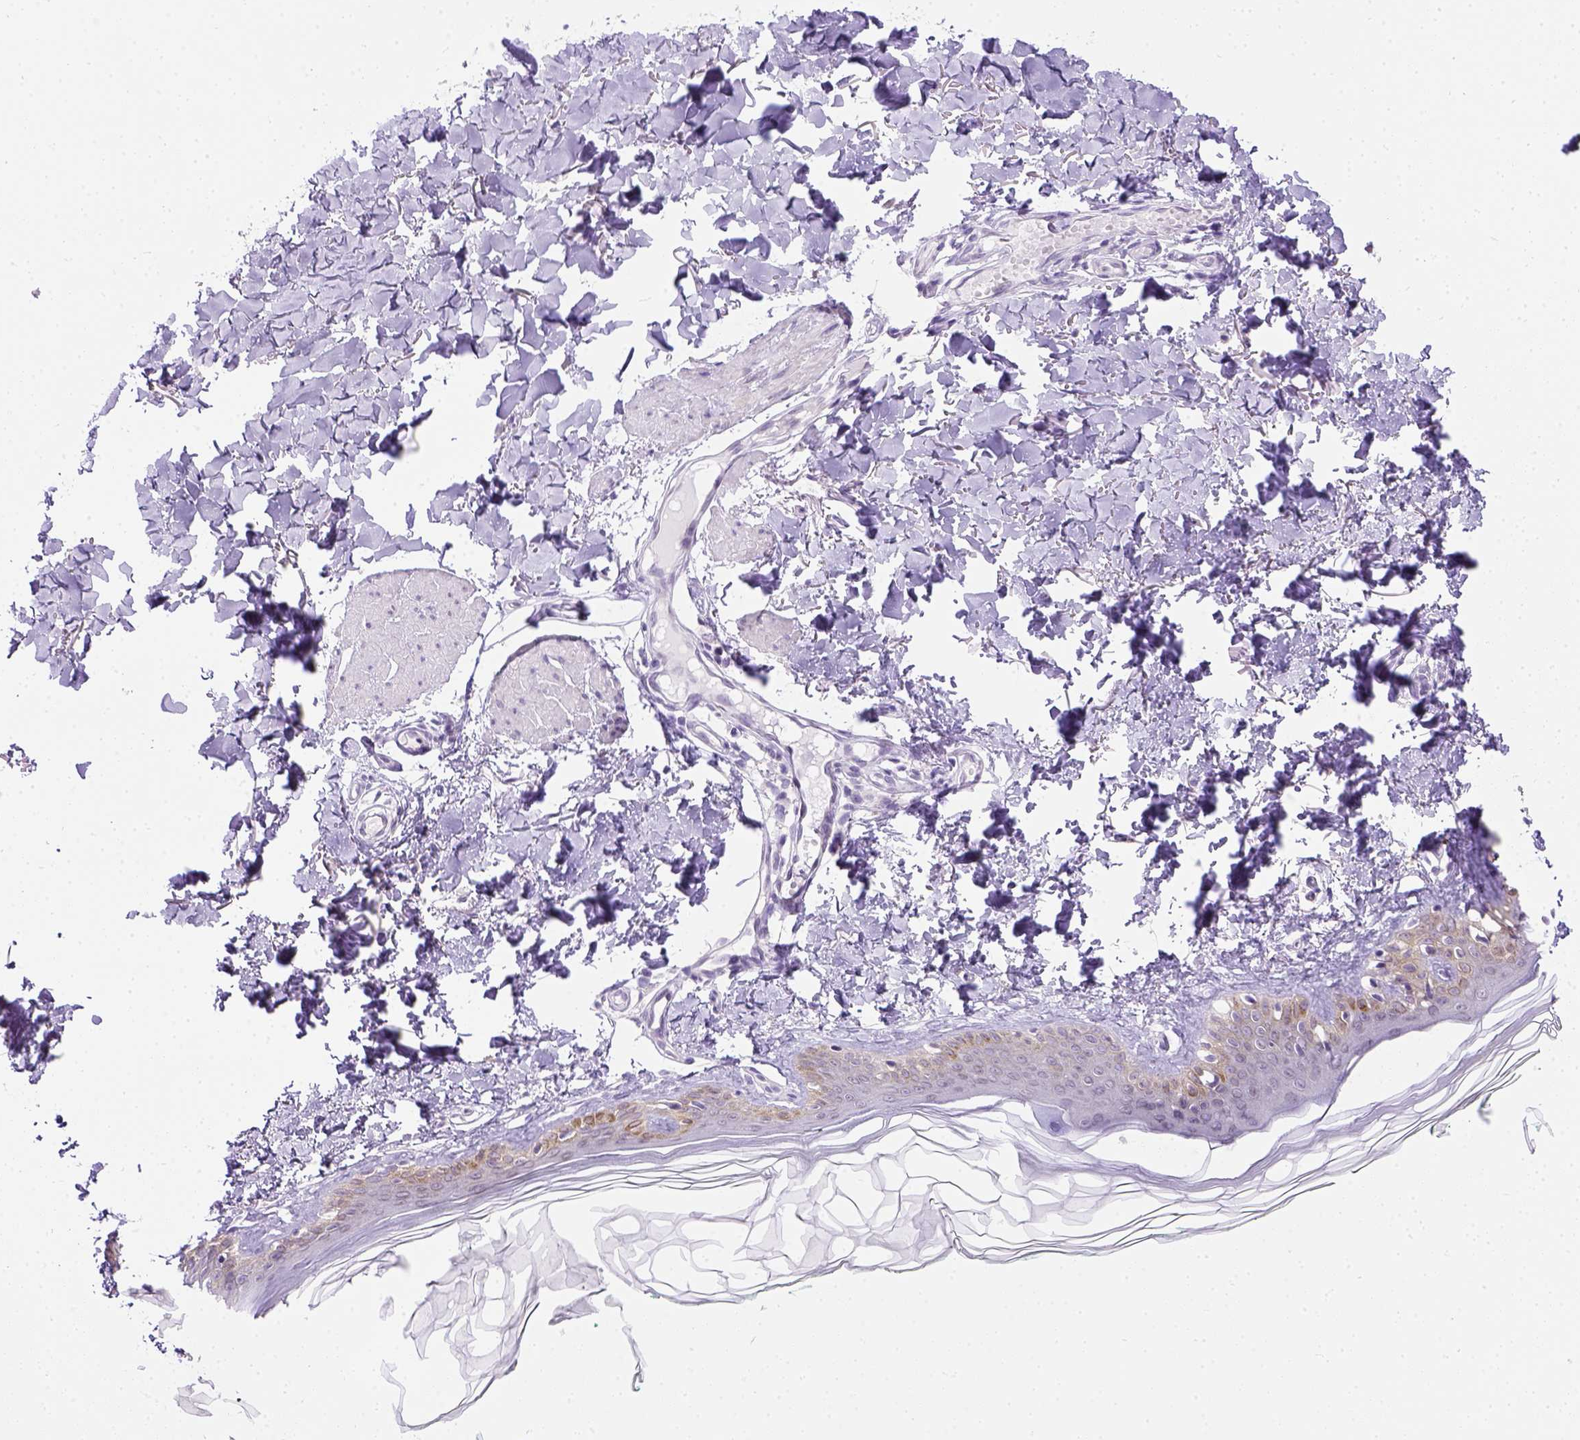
{"staining": {"intensity": "negative", "quantity": "none", "location": "none"}, "tissue": "skin", "cell_type": "Fibroblasts", "image_type": "normal", "snomed": [{"axis": "morphology", "description": "Normal tissue, NOS"}, {"axis": "topography", "description": "Skin"}, {"axis": "topography", "description": "Peripheral nerve tissue"}], "caption": "DAB (3,3'-diaminobenzidine) immunohistochemical staining of normal human skin reveals no significant positivity in fibroblasts.", "gene": "FAM184B", "patient": {"sex": "female", "age": 45}}